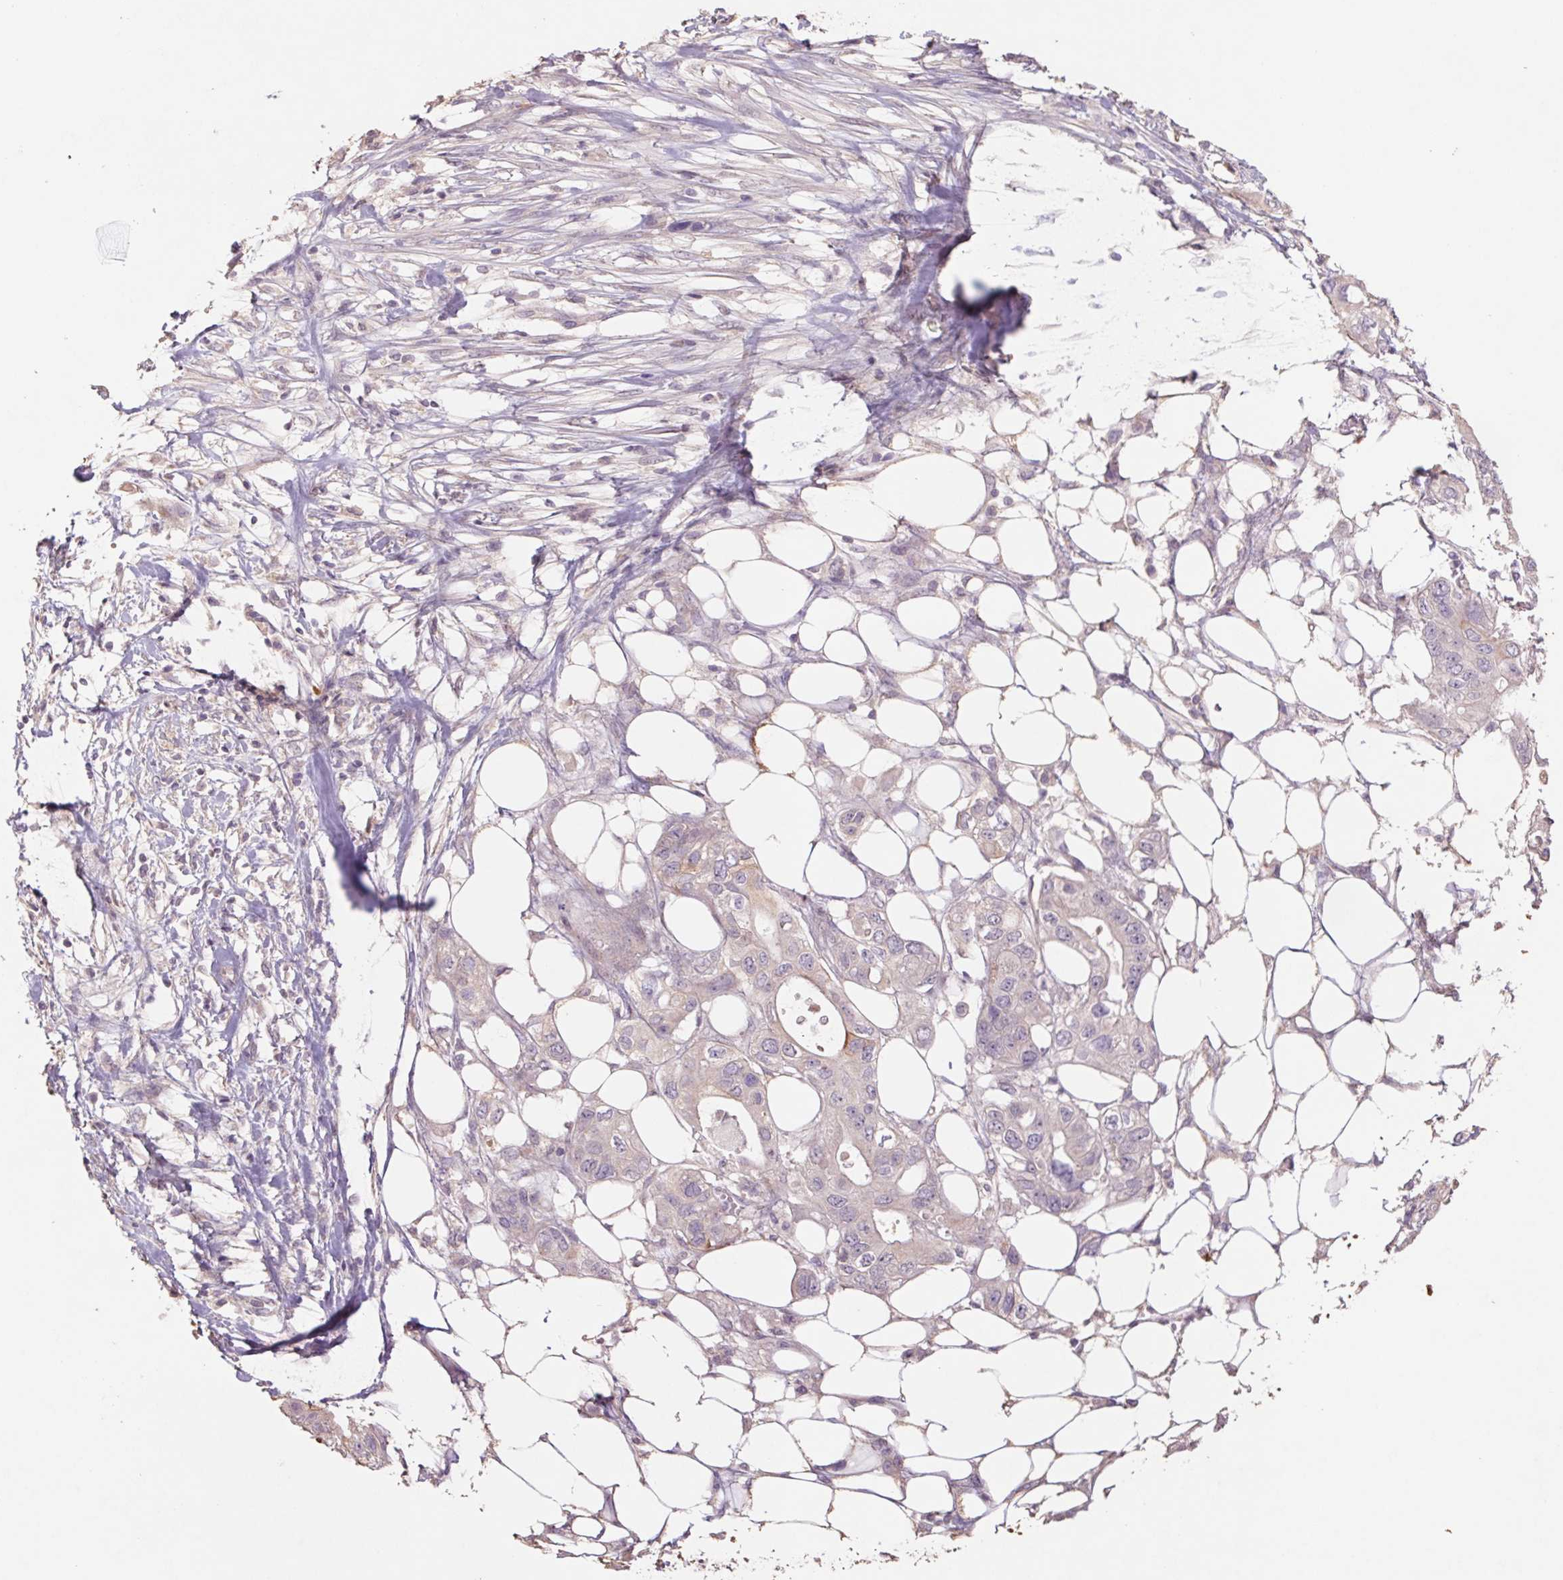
{"staining": {"intensity": "weak", "quantity": "<25%", "location": "cytoplasmic/membranous"}, "tissue": "pancreatic cancer", "cell_type": "Tumor cells", "image_type": "cancer", "snomed": [{"axis": "morphology", "description": "Adenocarcinoma, NOS"}, {"axis": "topography", "description": "Pancreas"}], "caption": "Immunohistochemistry image of neoplastic tissue: adenocarcinoma (pancreatic) stained with DAB displays no significant protein expression in tumor cells.", "gene": "GRM2", "patient": {"sex": "female", "age": 63}}